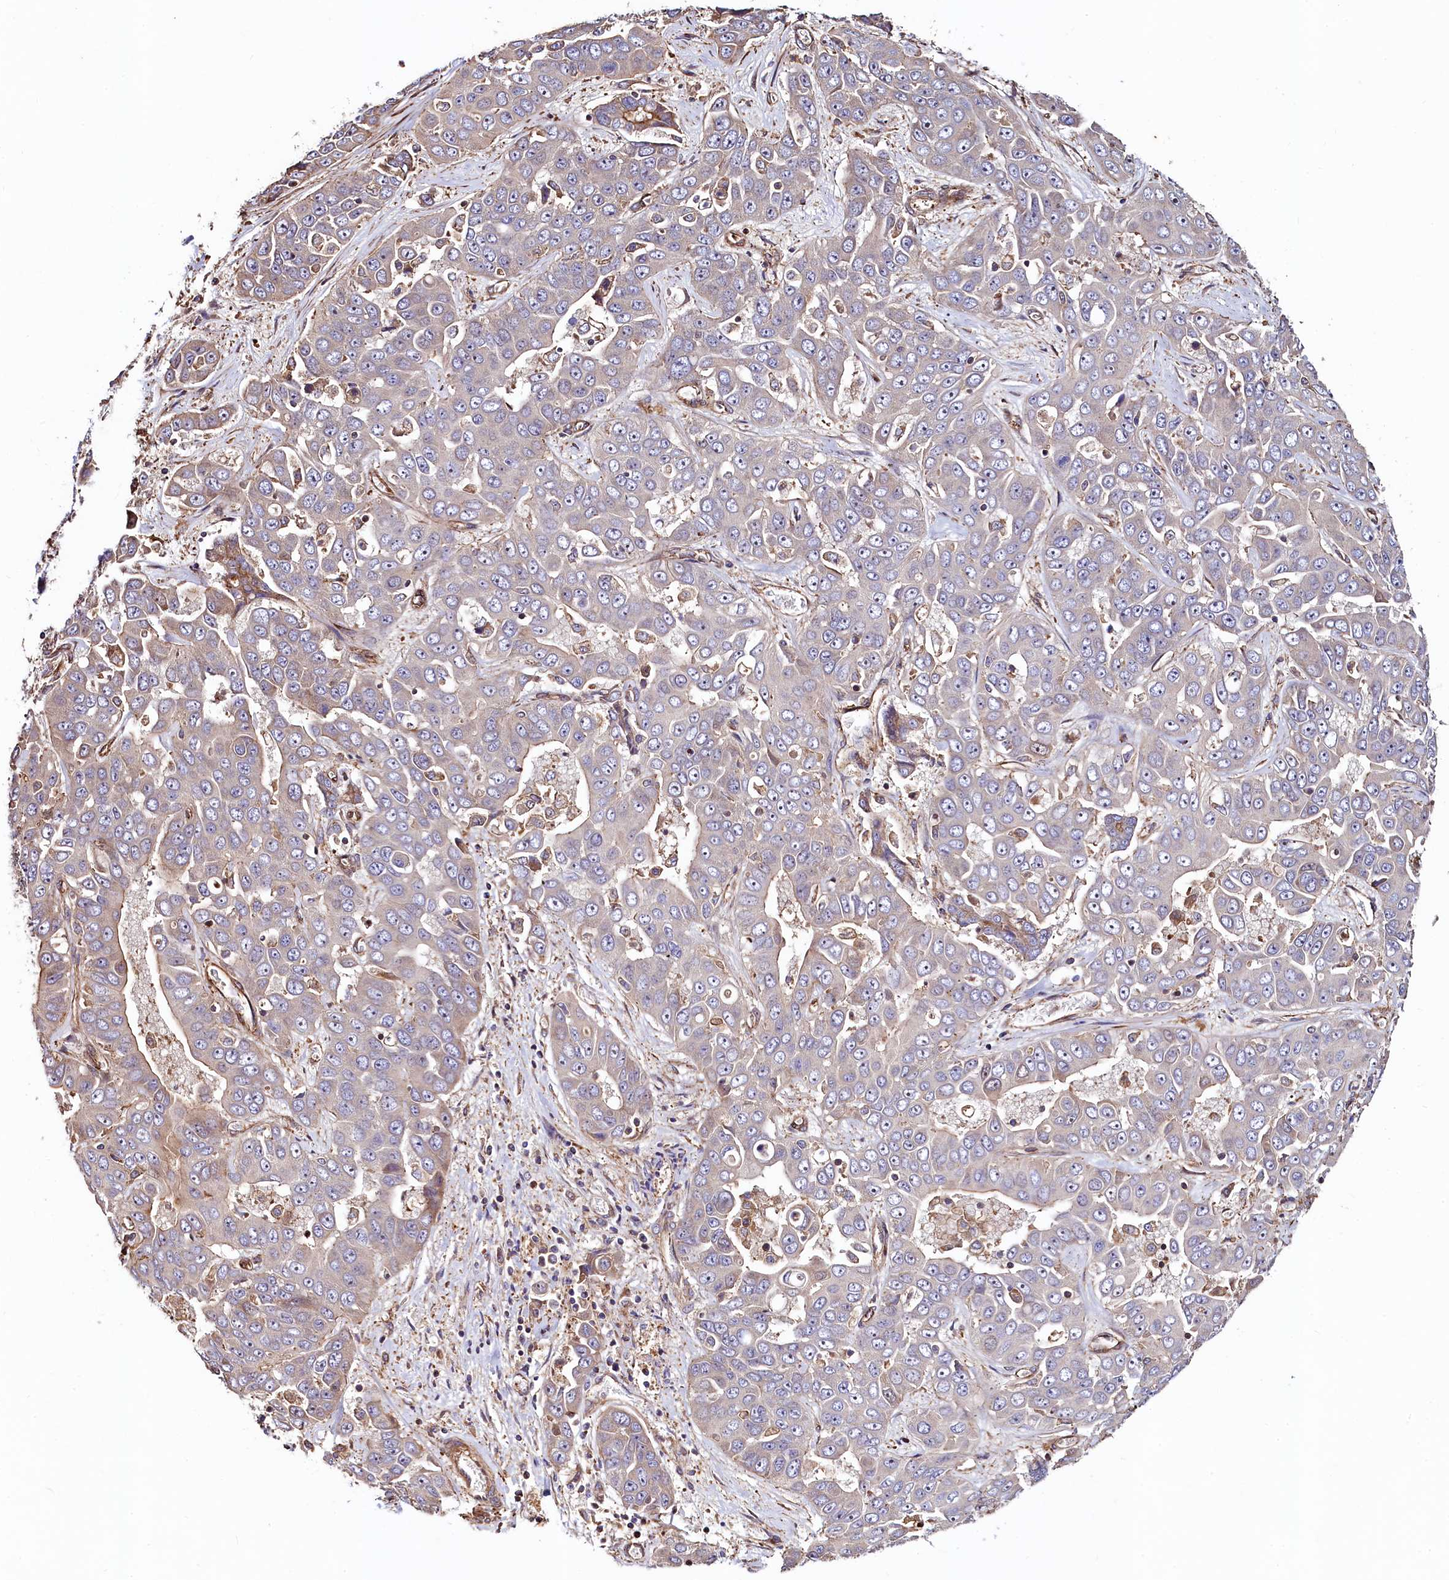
{"staining": {"intensity": "weak", "quantity": "<25%", "location": "cytoplasmic/membranous"}, "tissue": "liver cancer", "cell_type": "Tumor cells", "image_type": "cancer", "snomed": [{"axis": "morphology", "description": "Cholangiocarcinoma"}, {"axis": "topography", "description": "Liver"}], "caption": "Protein analysis of liver cancer (cholangiocarcinoma) shows no significant staining in tumor cells. (DAB immunohistochemistry (IHC) visualized using brightfield microscopy, high magnification).", "gene": "KLHDC4", "patient": {"sex": "female", "age": 52}}